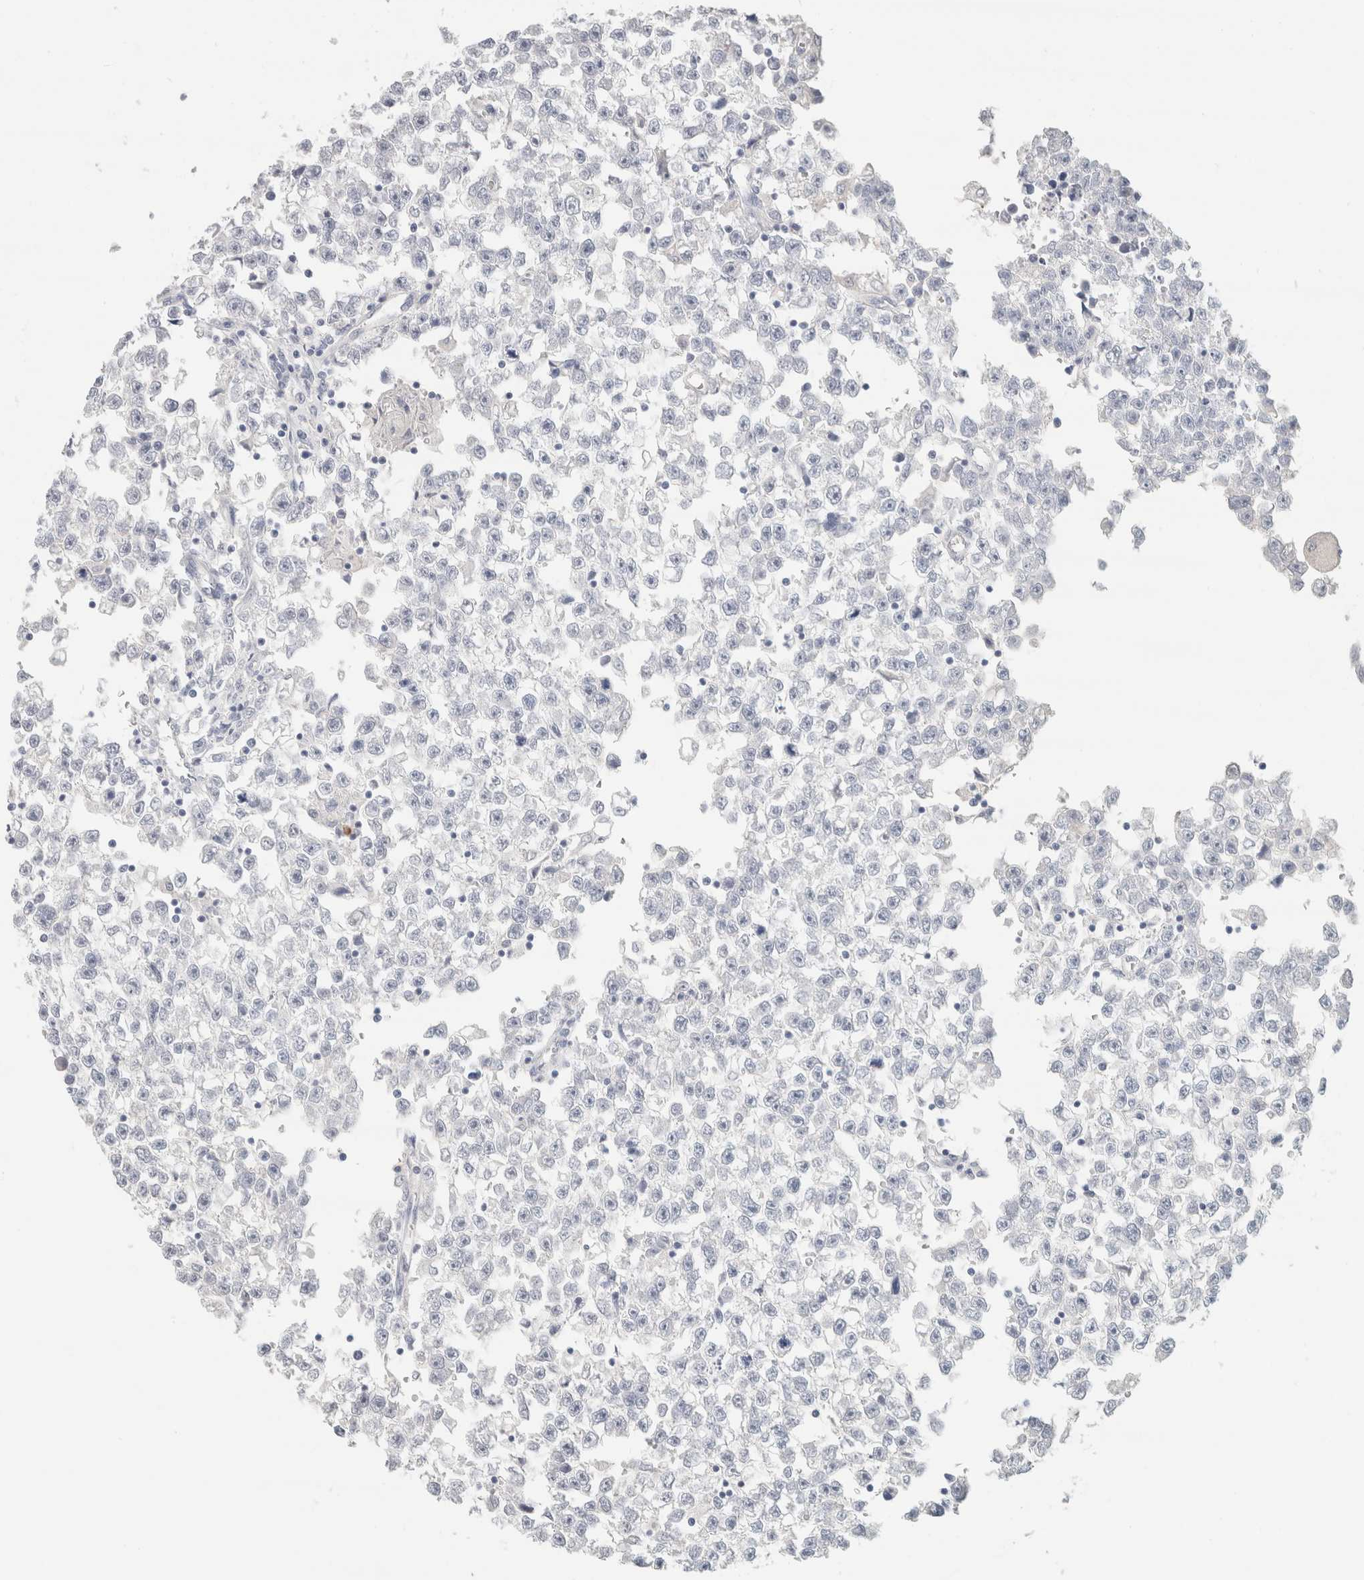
{"staining": {"intensity": "negative", "quantity": "none", "location": "none"}, "tissue": "testis cancer", "cell_type": "Tumor cells", "image_type": "cancer", "snomed": [{"axis": "morphology", "description": "Seminoma, NOS"}, {"axis": "morphology", "description": "Carcinoma, Embryonal, NOS"}, {"axis": "topography", "description": "Testis"}], "caption": "Tumor cells show no significant protein positivity in testis cancer. (Stains: DAB immunohistochemistry with hematoxylin counter stain, Microscopy: brightfield microscopy at high magnification).", "gene": "IL6", "patient": {"sex": "male", "age": 51}}